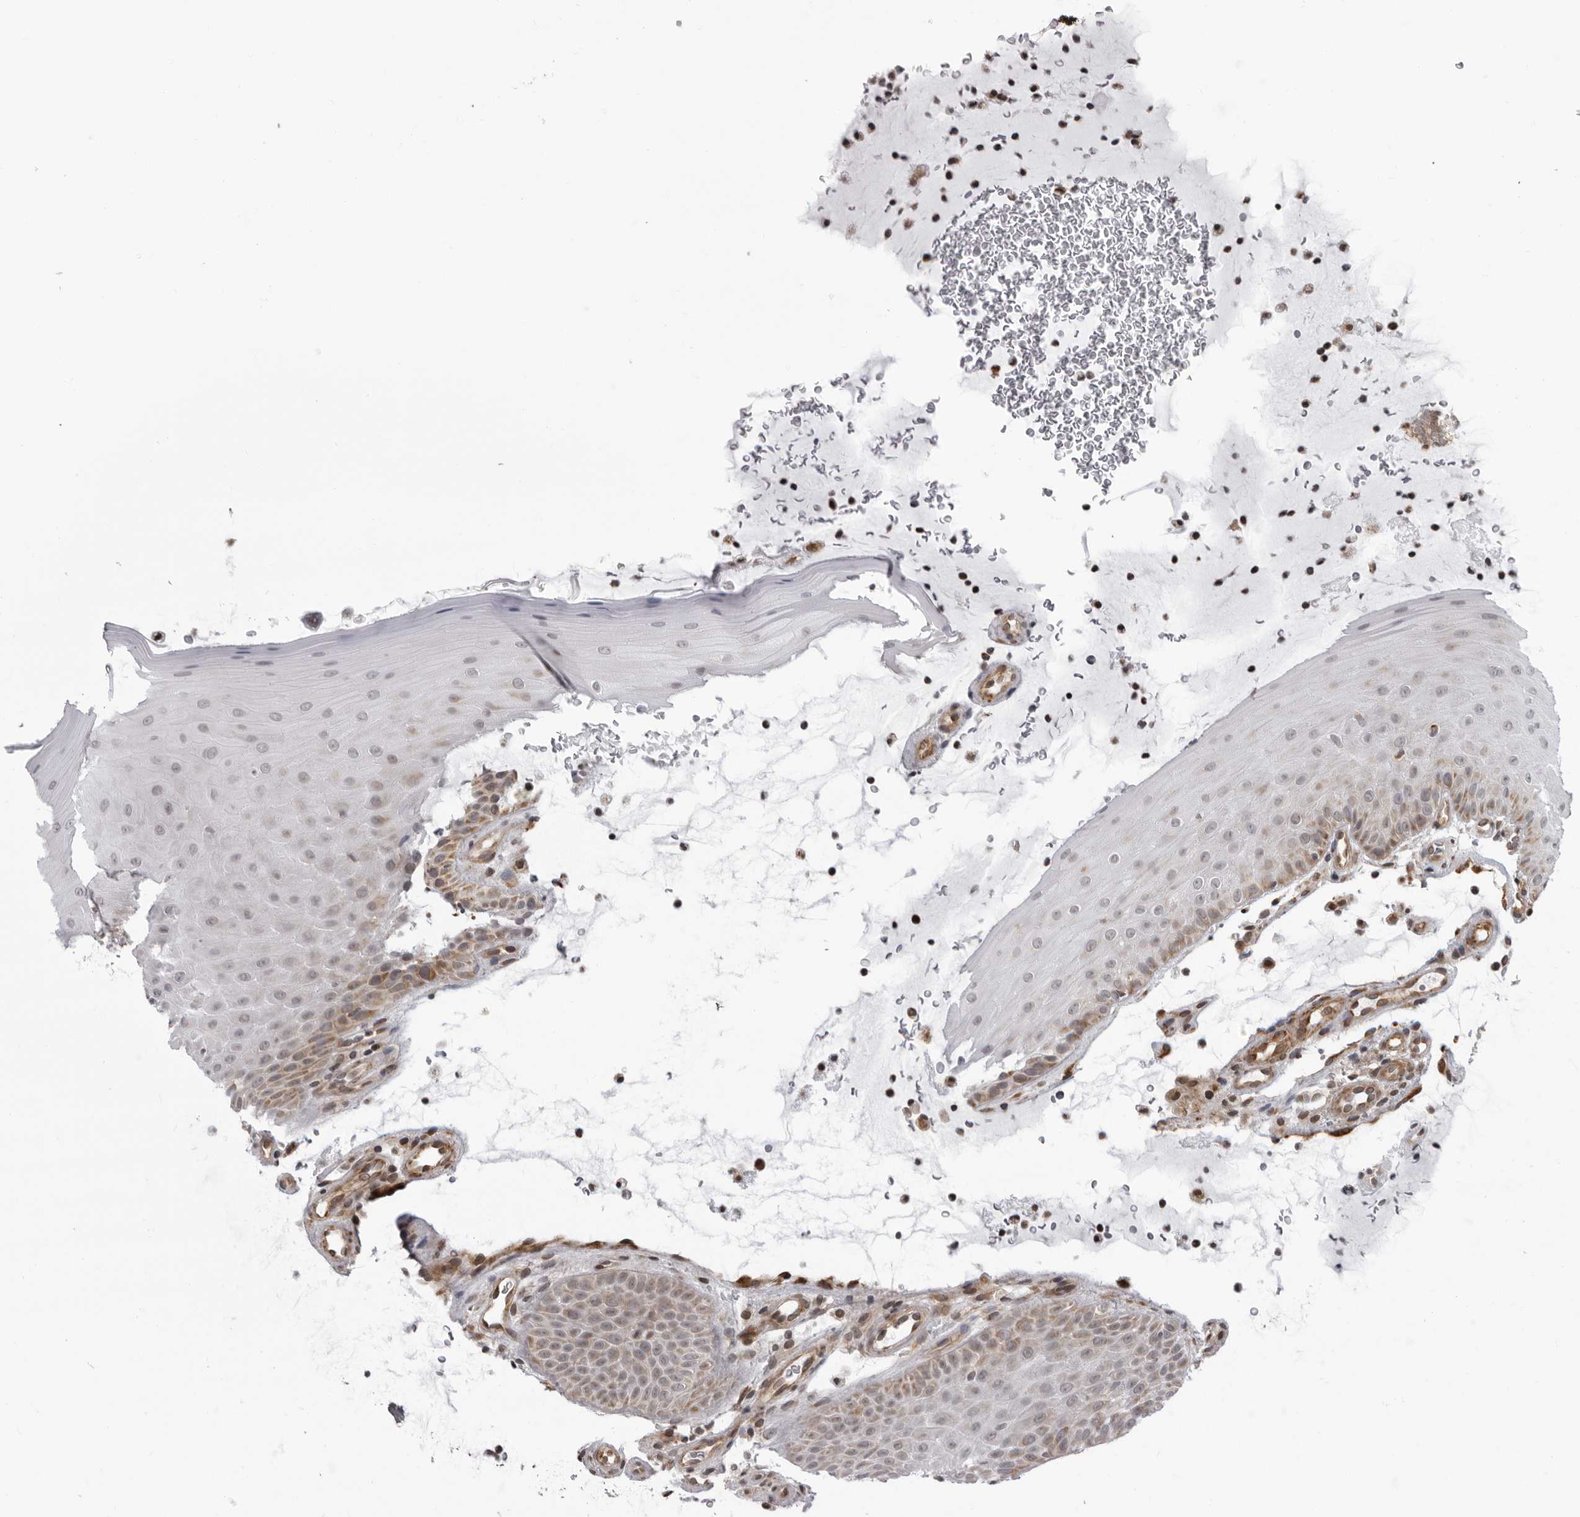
{"staining": {"intensity": "moderate", "quantity": "<25%", "location": "cytoplasmic/membranous"}, "tissue": "oral mucosa", "cell_type": "Squamous epithelial cells", "image_type": "normal", "snomed": [{"axis": "morphology", "description": "Normal tissue, NOS"}, {"axis": "topography", "description": "Oral tissue"}], "caption": "Protein analysis of normal oral mucosa demonstrates moderate cytoplasmic/membranous positivity in about <25% of squamous epithelial cells.", "gene": "RTCA", "patient": {"sex": "male", "age": 13}}